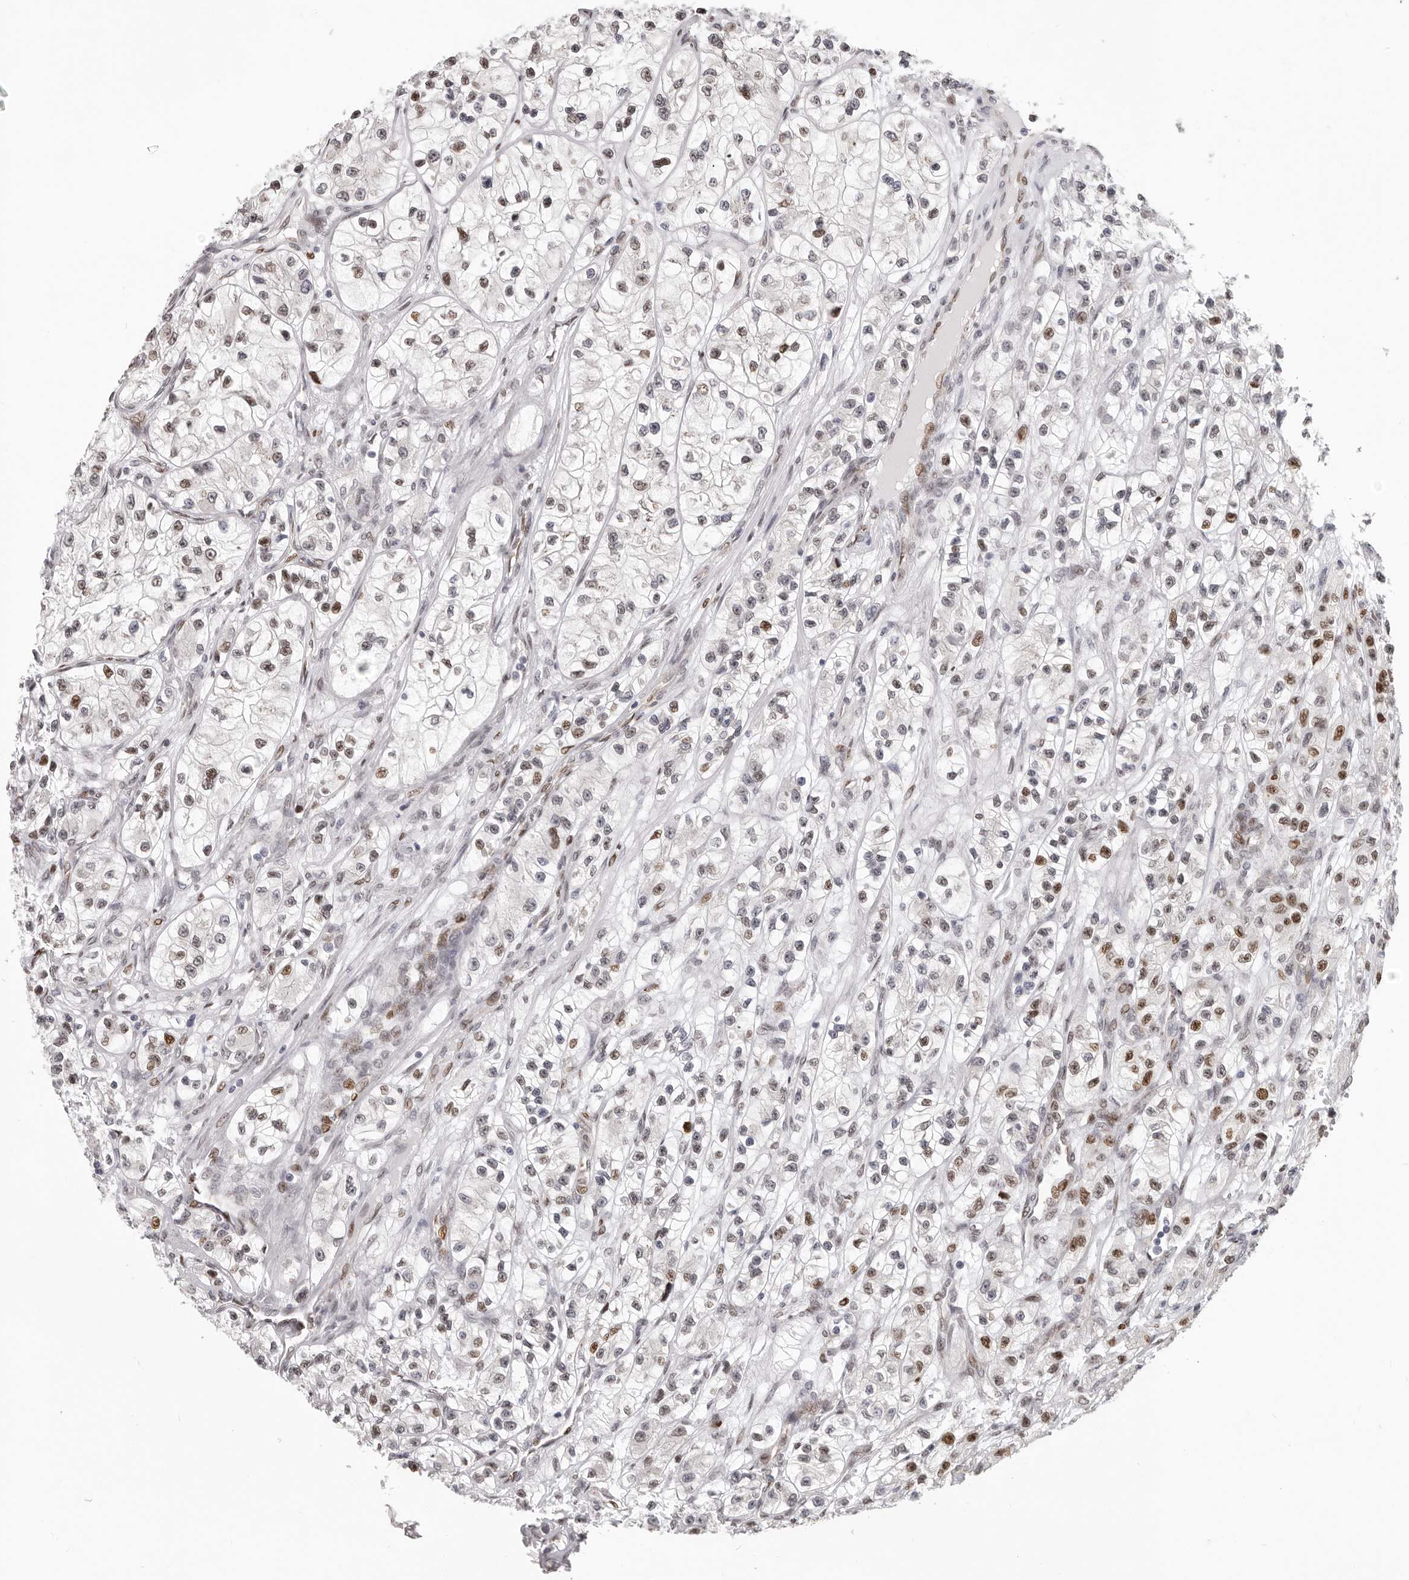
{"staining": {"intensity": "moderate", "quantity": "25%-75%", "location": "nuclear"}, "tissue": "renal cancer", "cell_type": "Tumor cells", "image_type": "cancer", "snomed": [{"axis": "morphology", "description": "Adenocarcinoma, NOS"}, {"axis": "topography", "description": "Kidney"}], "caption": "This micrograph reveals renal adenocarcinoma stained with IHC to label a protein in brown. The nuclear of tumor cells show moderate positivity for the protein. Nuclei are counter-stained blue.", "gene": "SRP19", "patient": {"sex": "female", "age": 57}}